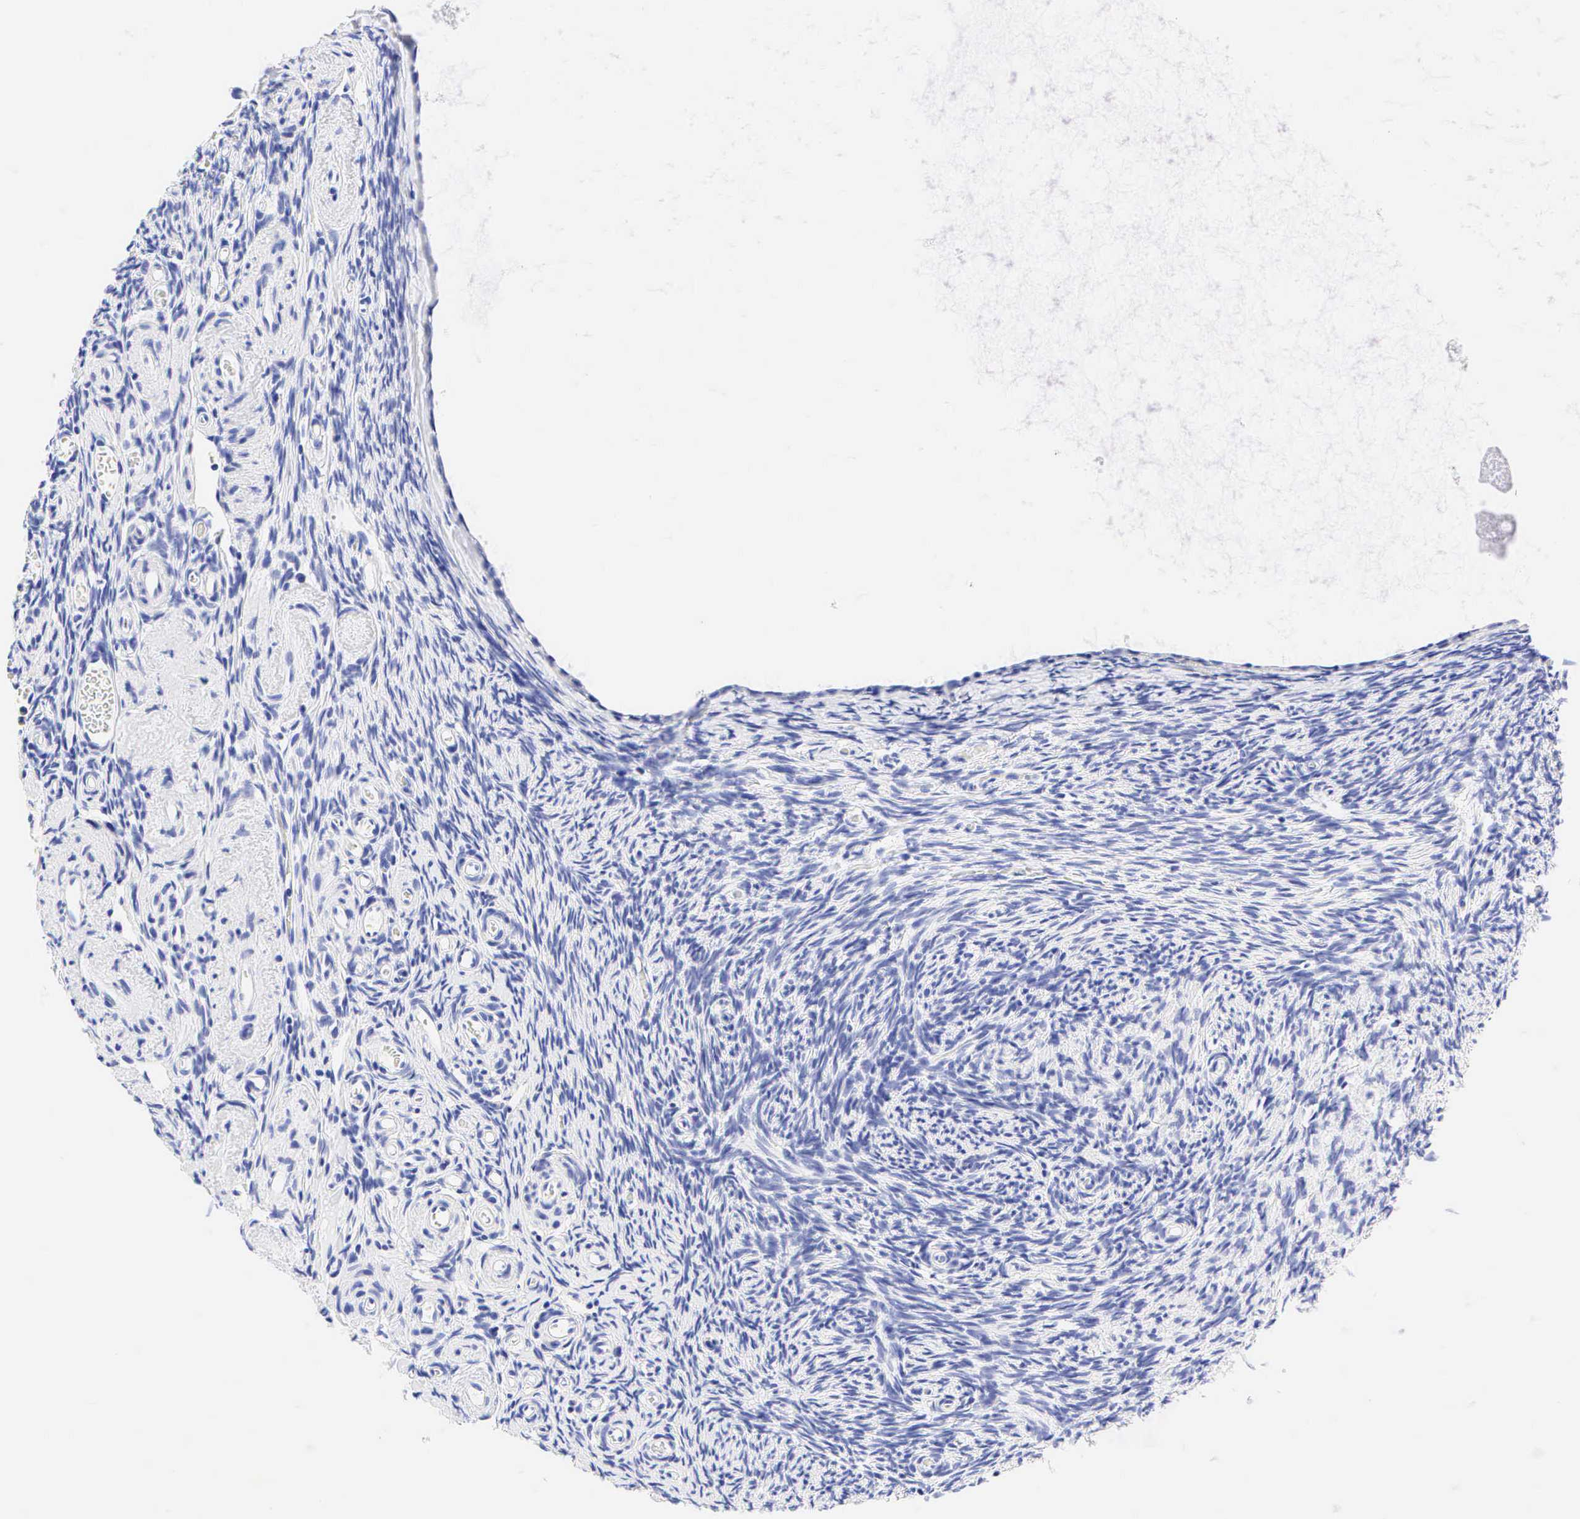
{"staining": {"intensity": "negative", "quantity": "none", "location": "none"}, "tissue": "ovary", "cell_type": "Ovarian stroma cells", "image_type": "normal", "snomed": [{"axis": "morphology", "description": "Normal tissue, NOS"}, {"axis": "topography", "description": "Ovary"}], "caption": "An immunohistochemistry histopathology image of unremarkable ovary is shown. There is no staining in ovarian stroma cells of ovary.", "gene": "KRT20", "patient": {"sex": "female", "age": 78}}